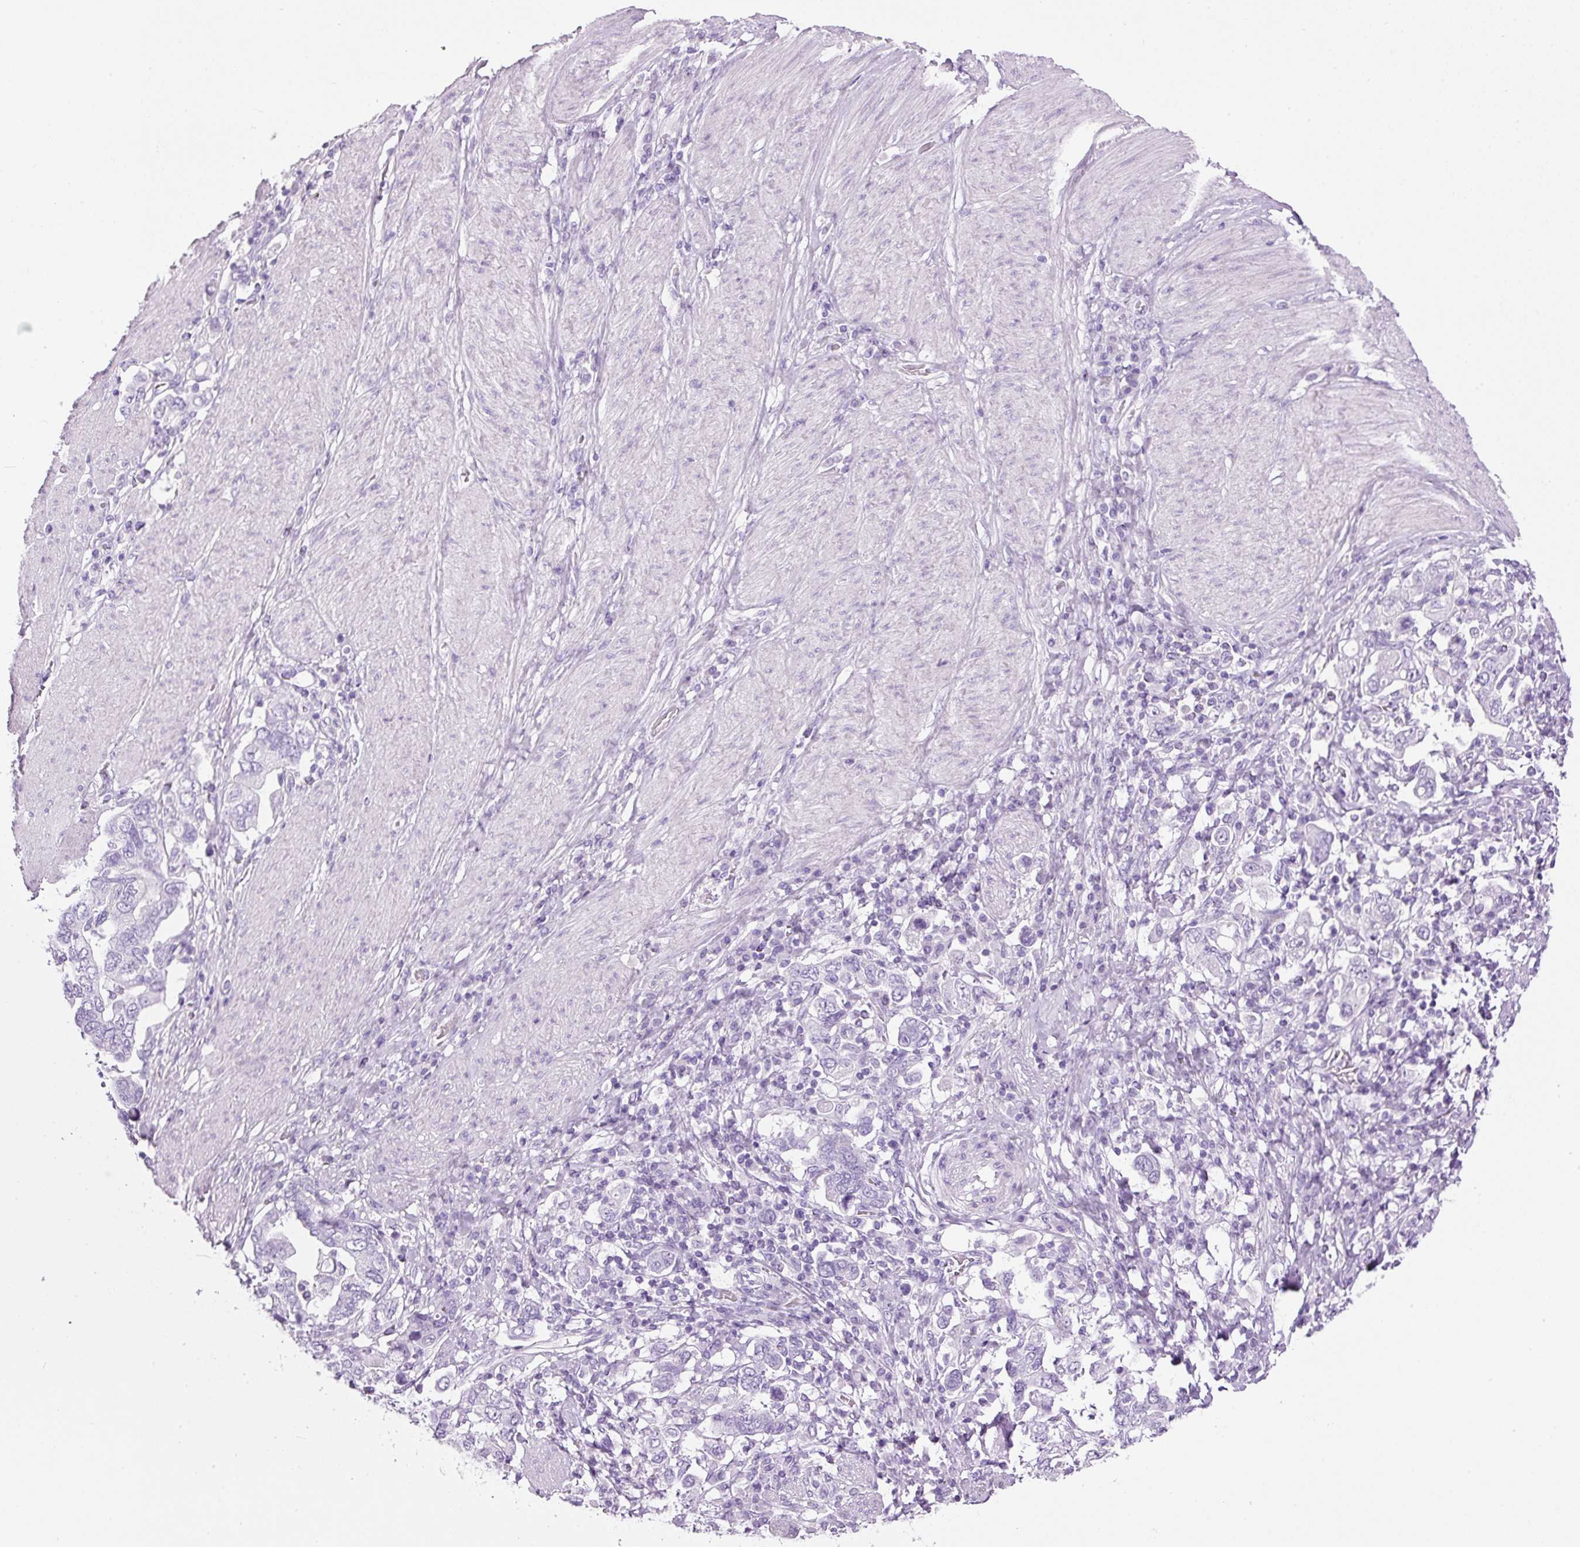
{"staining": {"intensity": "negative", "quantity": "none", "location": "none"}, "tissue": "stomach cancer", "cell_type": "Tumor cells", "image_type": "cancer", "snomed": [{"axis": "morphology", "description": "Adenocarcinoma, NOS"}, {"axis": "topography", "description": "Stomach, upper"}, {"axis": "topography", "description": "Stomach"}], "caption": "DAB immunohistochemical staining of stomach adenocarcinoma displays no significant expression in tumor cells.", "gene": "BSND", "patient": {"sex": "male", "age": 62}}